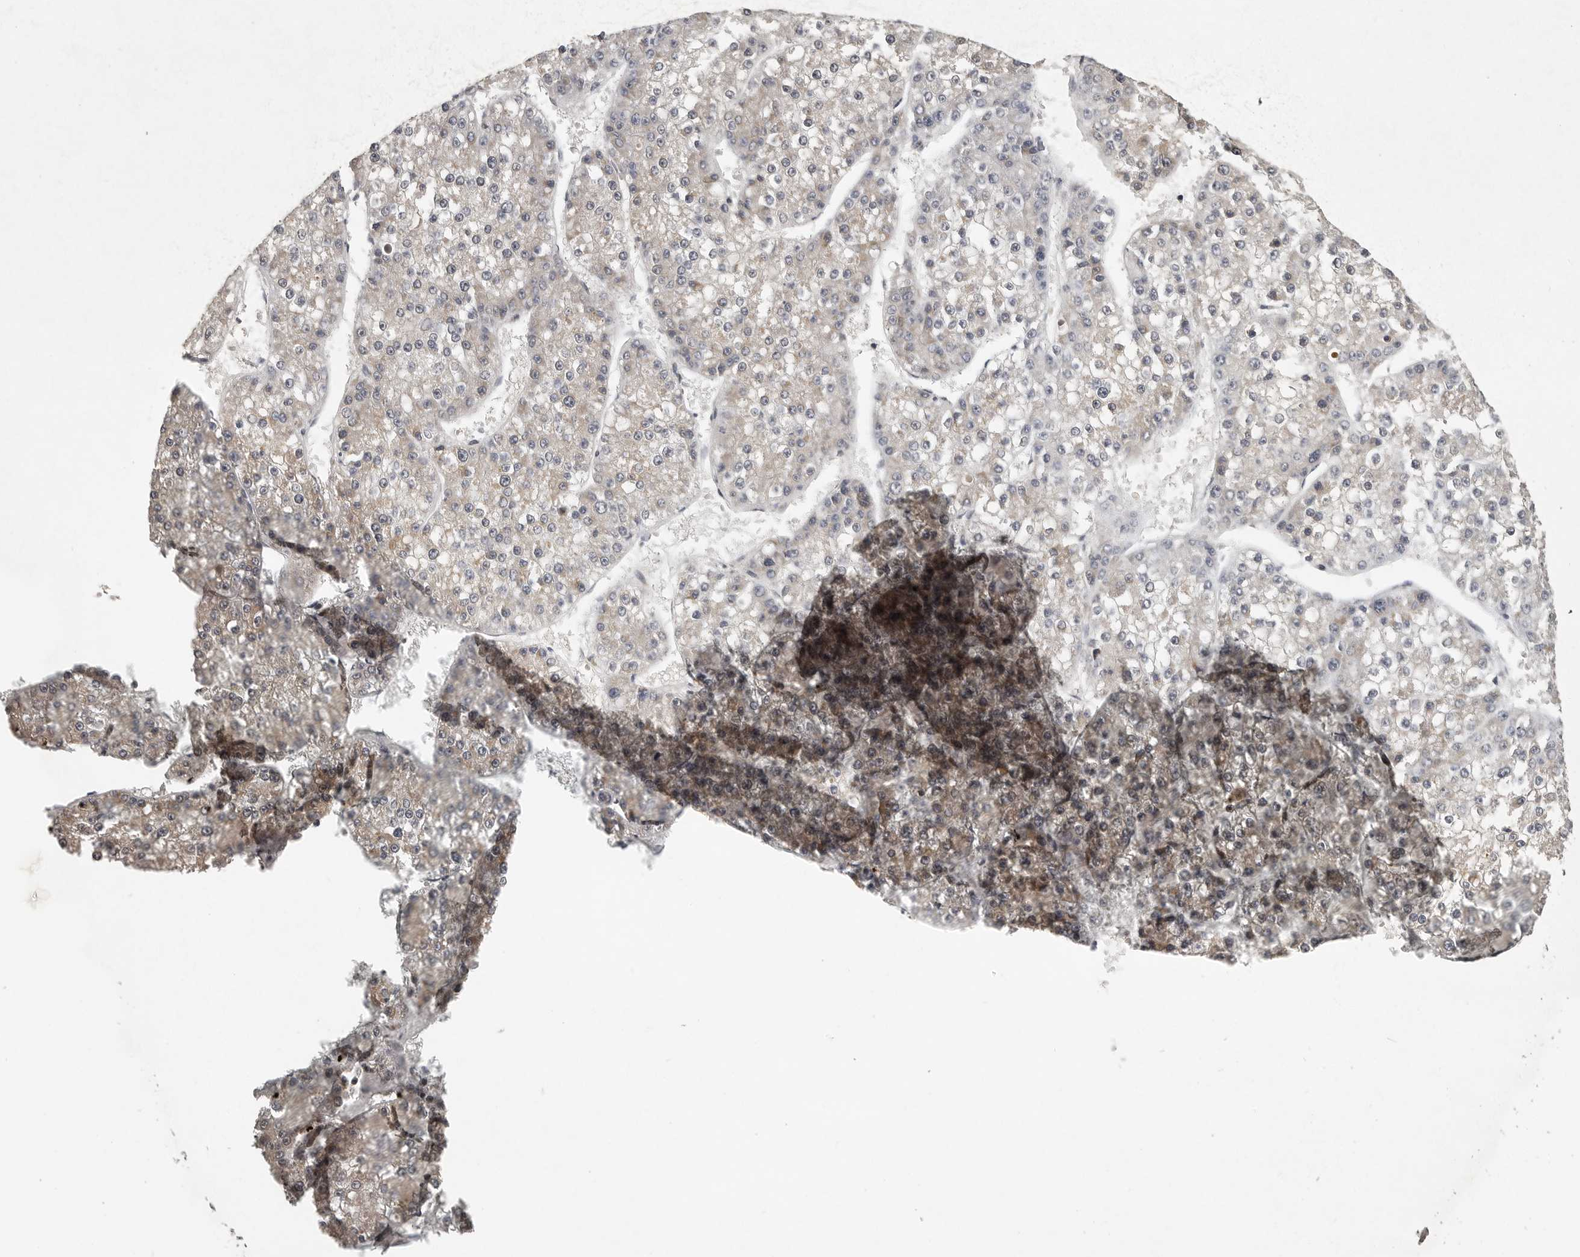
{"staining": {"intensity": "negative", "quantity": "none", "location": "none"}, "tissue": "liver cancer", "cell_type": "Tumor cells", "image_type": "cancer", "snomed": [{"axis": "morphology", "description": "Carcinoma, Hepatocellular, NOS"}, {"axis": "topography", "description": "Liver"}], "caption": "Immunohistochemical staining of human hepatocellular carcinoma (liver) shows no significant positivity in tumor cells.", "gene": "POLE2", "patient": {"sex": "female", "age": 73}}